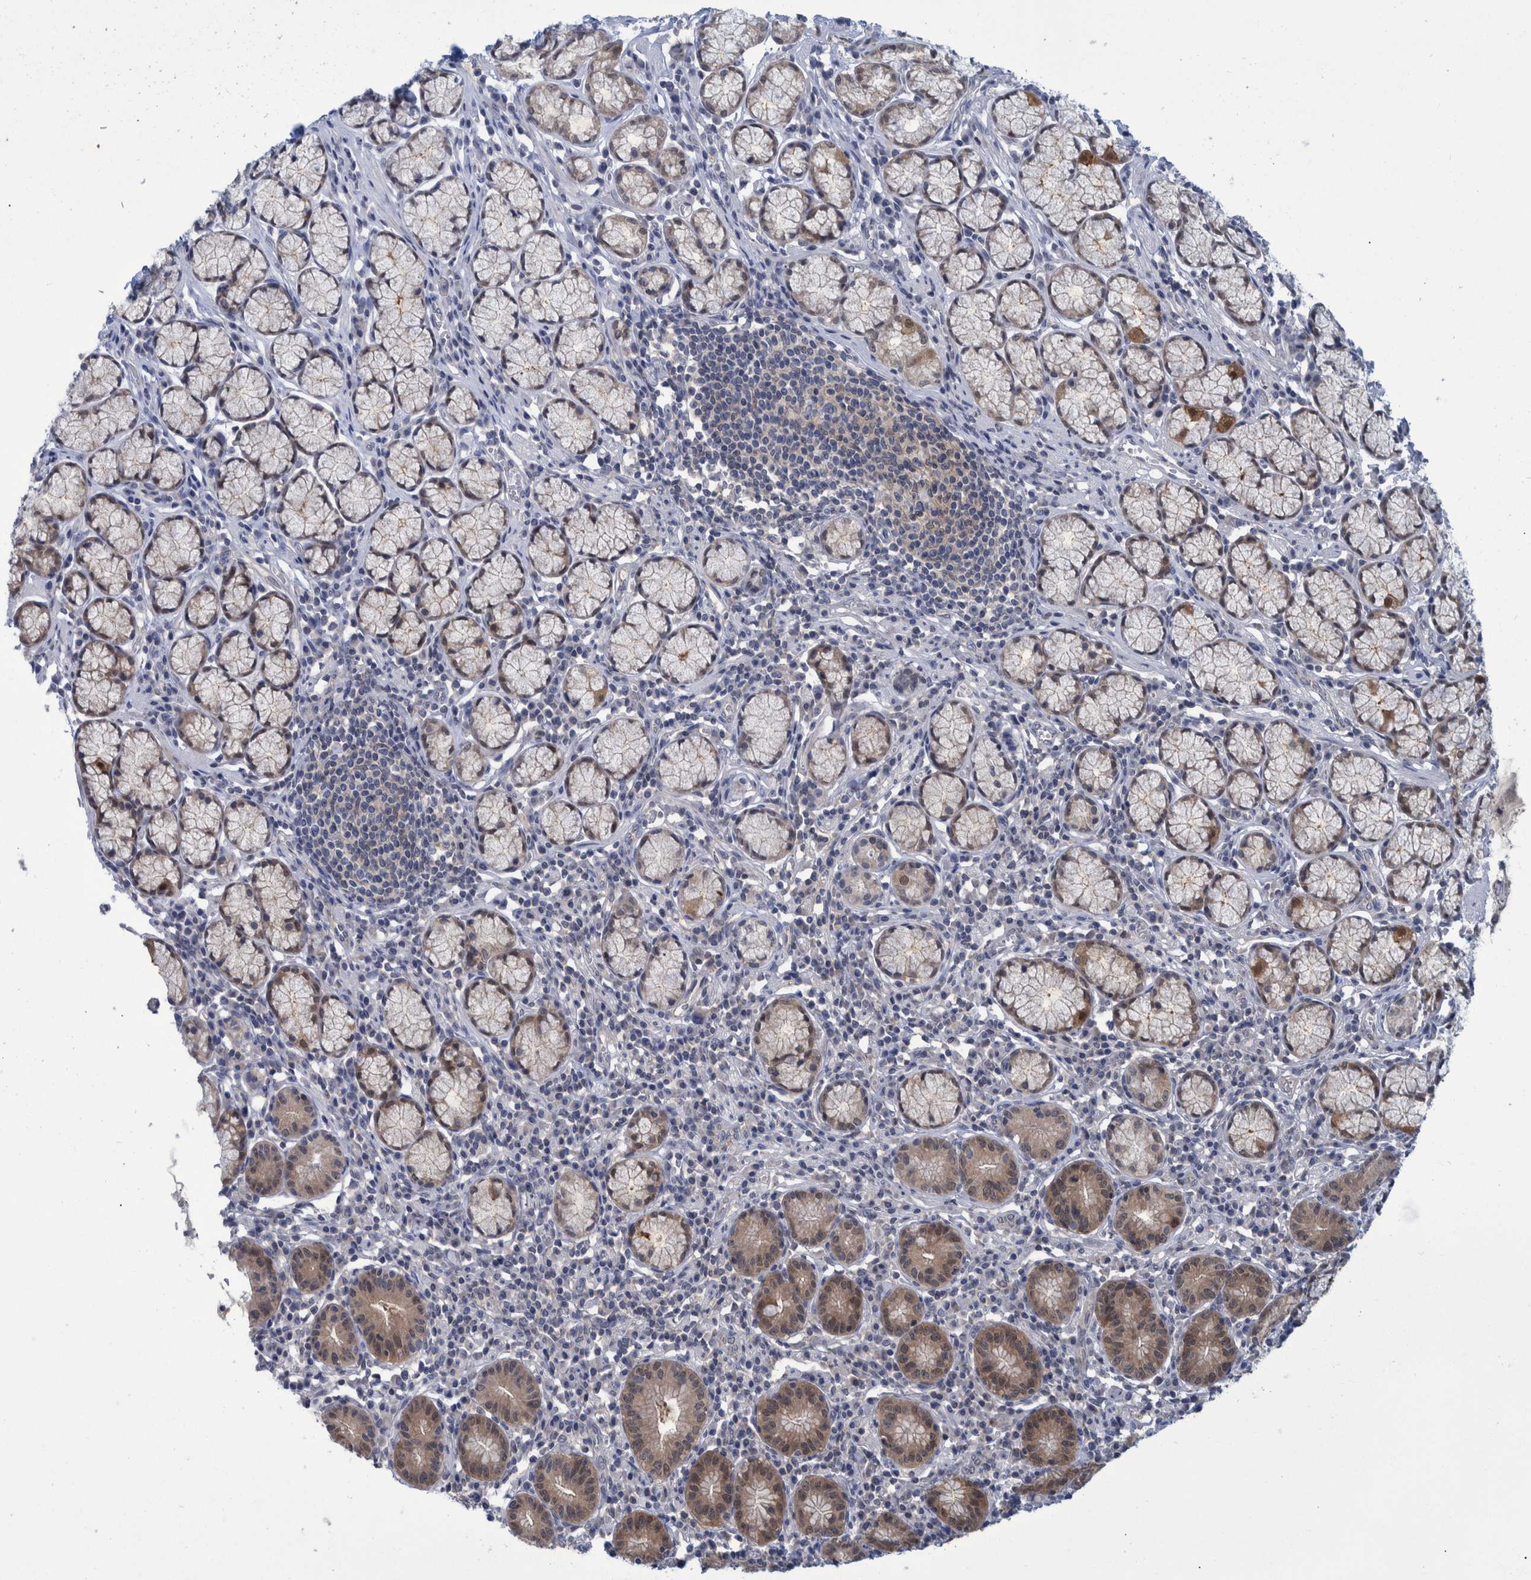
{"staining": {"intensity": "moderate", "quantity": "25%-75%", "location": "cytoplasmic/membranous"}, "tissue": "stomach", "cell_type": "Glandular cells", "image_type": "normal", "snomed": [{"axis": "morphology", "description": "Normal tissue, NOS"}, {"axis": "topography", "description": "Stomach"}], "caption": "Immunohistochemistry of benign human stomach shows medium levels of moderate cytoplasmic/membranous positivity in about 25%-75% of glandular cells.", "gene": "PCYT2", "patient": {"sex": "male", "age": 55}}